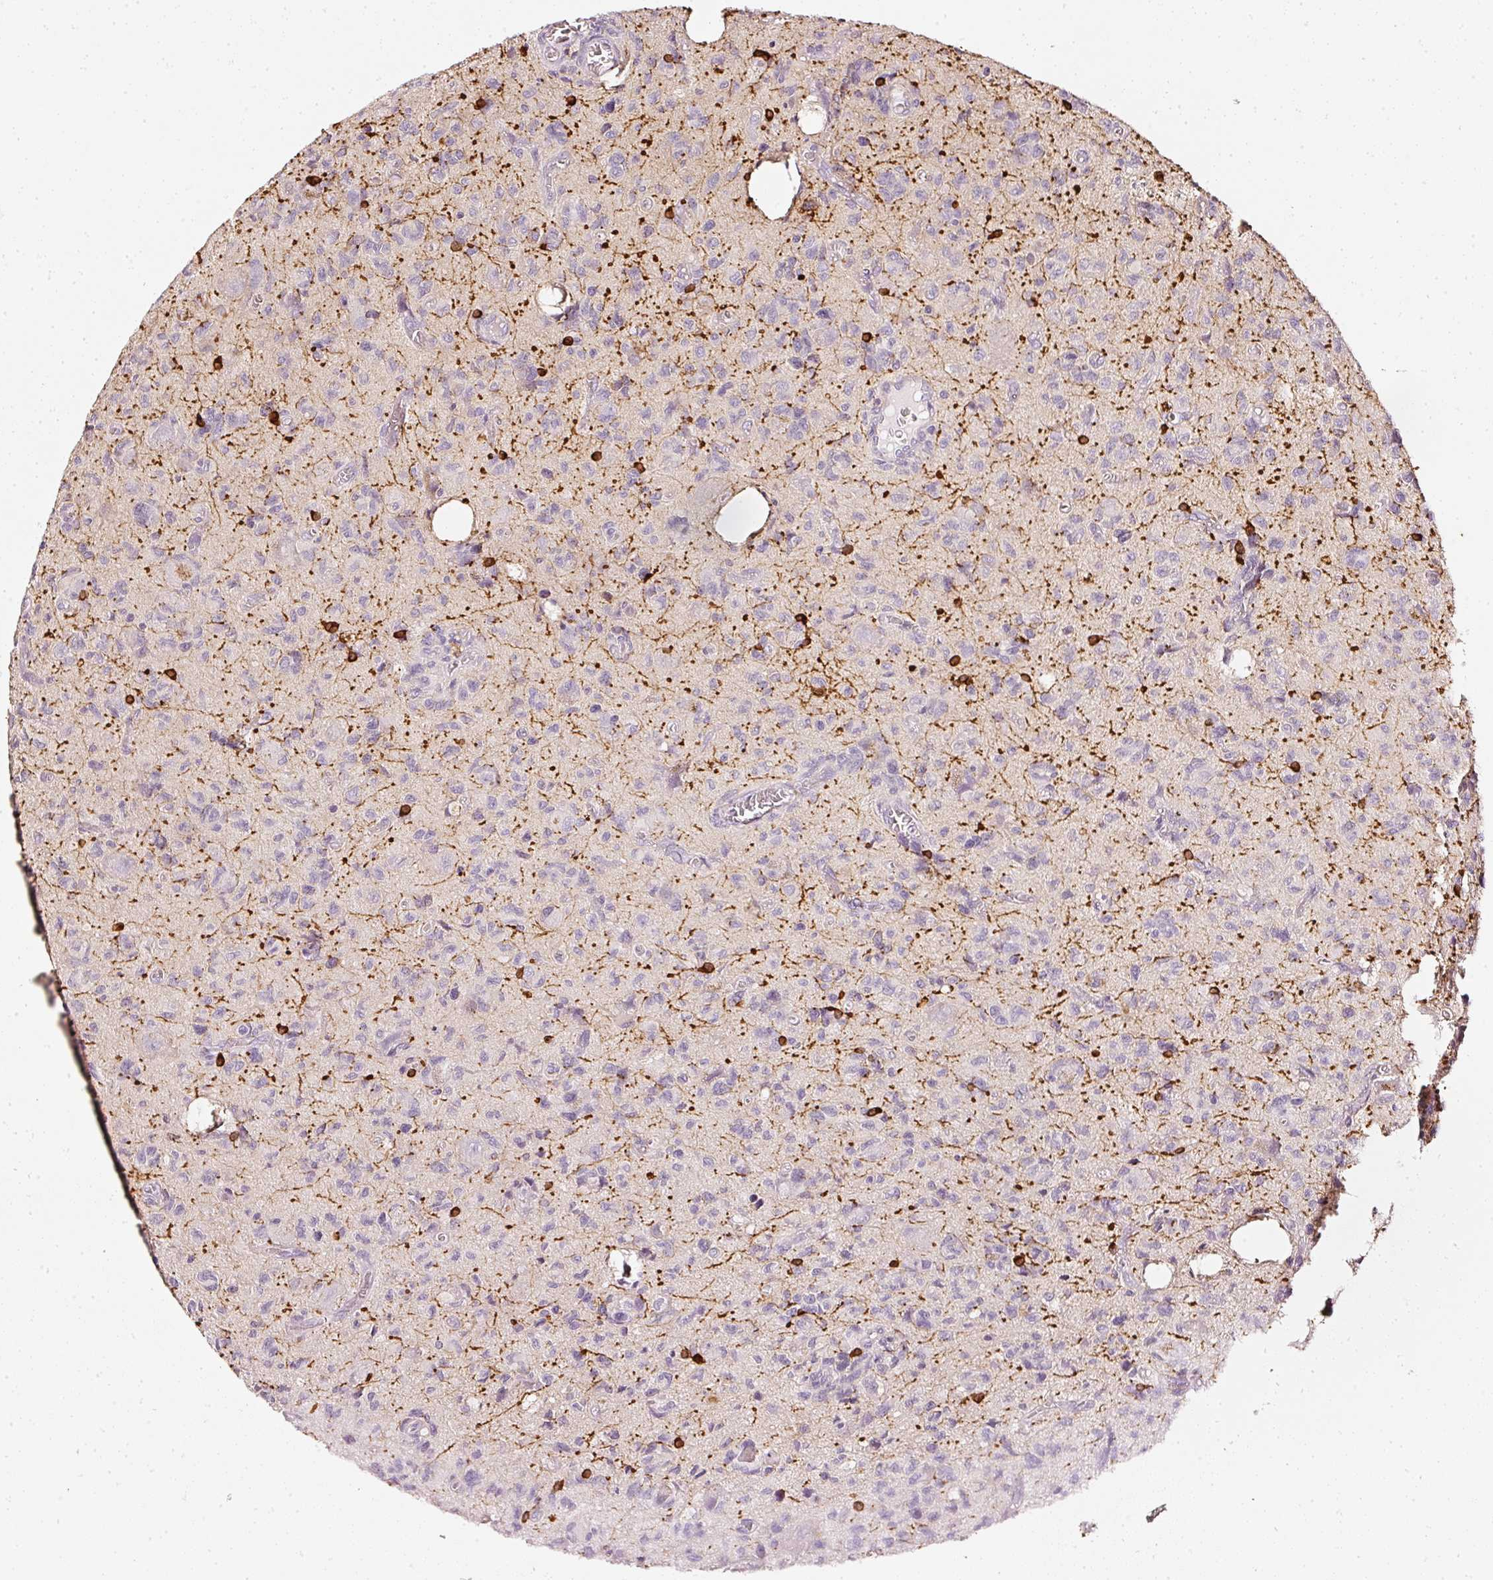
{"staining": {"intensity": "negative", "quantity": "none", "location": "none"}, "tissue": "glioma", "cell_type": "Tumor cells", "image_type": "cancer", "snomed": [{"axis": "morphology", "description": "Glioma, malignant, High grade"}, {"axis": "topography", "description": "Brain"}], "caption": "Immunohistochemistry image of neoplastic tissue: malignant high-grade glioma stained with DAB (3,3'-diaminobenzidine) displays no significant protein expression in tumor cells.", "gene": "CNP", "patient": {"sex": "male", "age": 76}}